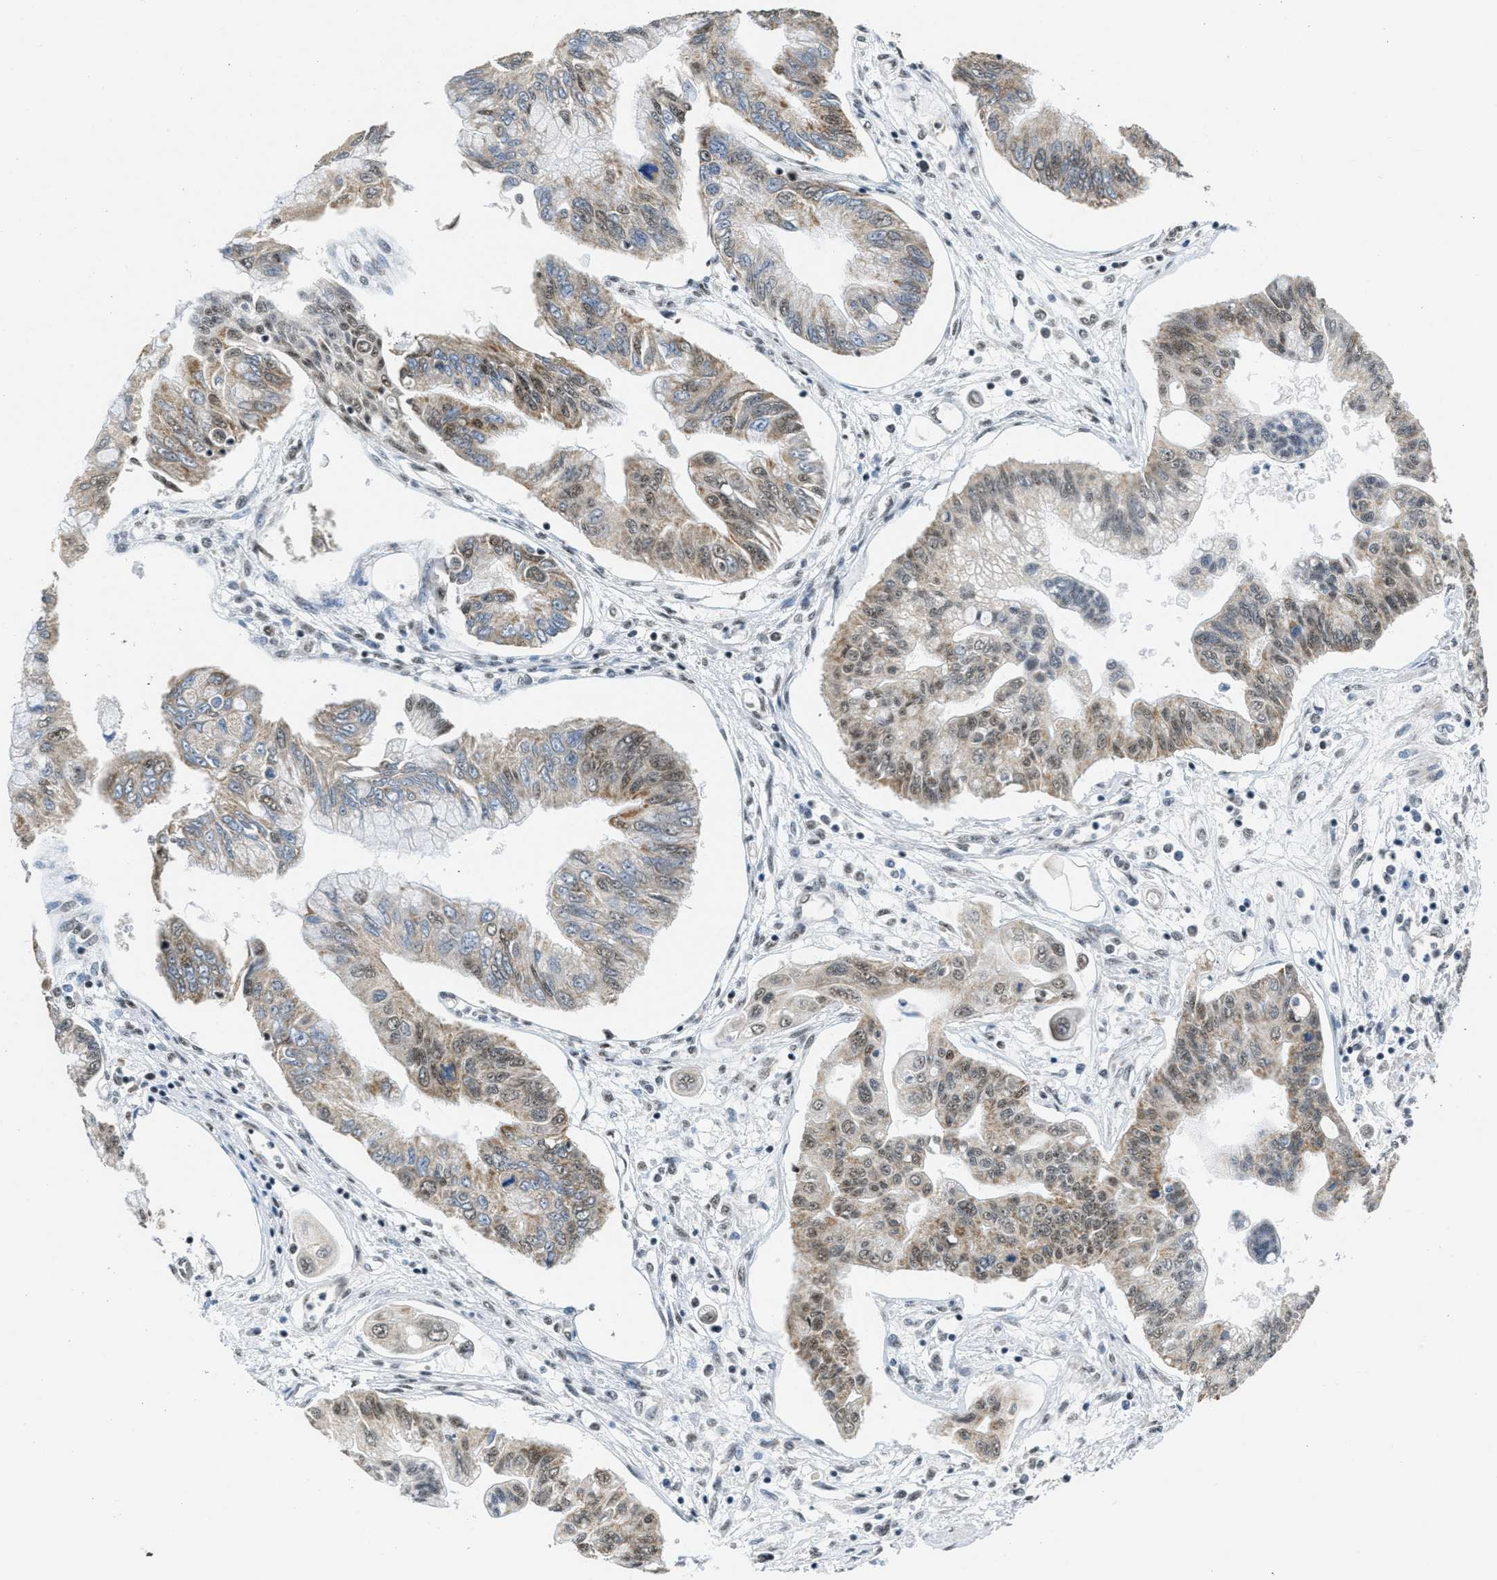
{"staining": {"intensity": "weak", "quantity": ">75%", "location": "cytoplasmic/membranous,nuclear"}, "tissue": "pancreatic cancer", "cell_type": "Tumor cells", "image_type": "cancer", "snomed": [{"axis": "morphology", "description": "Adenocarcinoma, NOS"}, {"axis": "topography", "description": "Pancreas"}], "caption": "Weak cytoplasmic/membranous and nuclear staining is present in approximately >75% of tumor cells in pancreatic adenocarcinoma.", "gene": "TOMM70", "patient": {"sex": "female", "age": 77}}